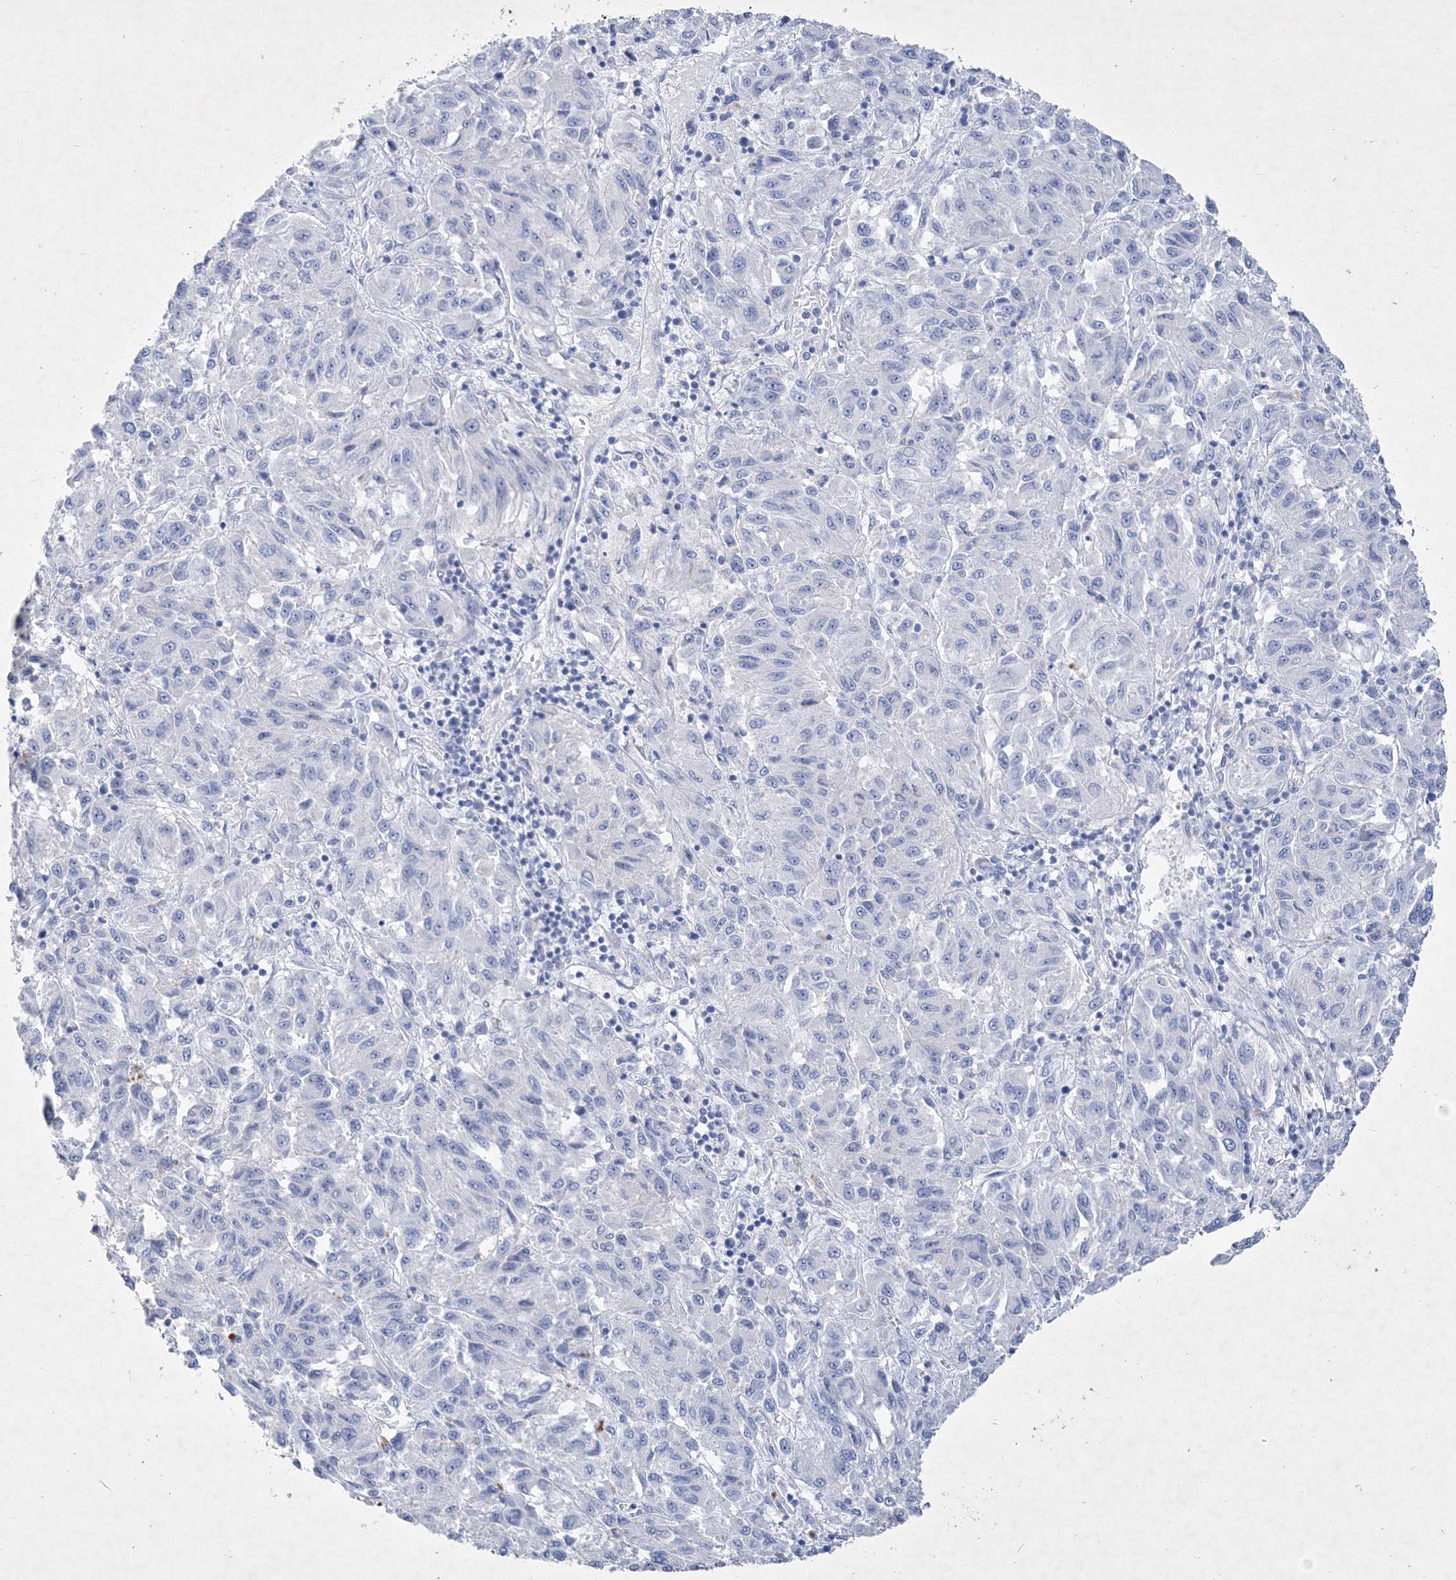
{"staining": {"intensity": "negative", "quantity": "none", "location": "none"}, "tissue": "melanoma", "cell_type": "Tumor cells", "image_type": "cancer", "snomed": [{"axis": "morphology", "description": "Malignant melanoma, Metastatic site"}, {"axis": "topography", "description": "Lung"}], "caption": "Tumor cells are negative for brown protein staining in malignant melanoma (metastatic site).", "gene": "COPS8", "patient": {"sex": "male", "age": 64}}